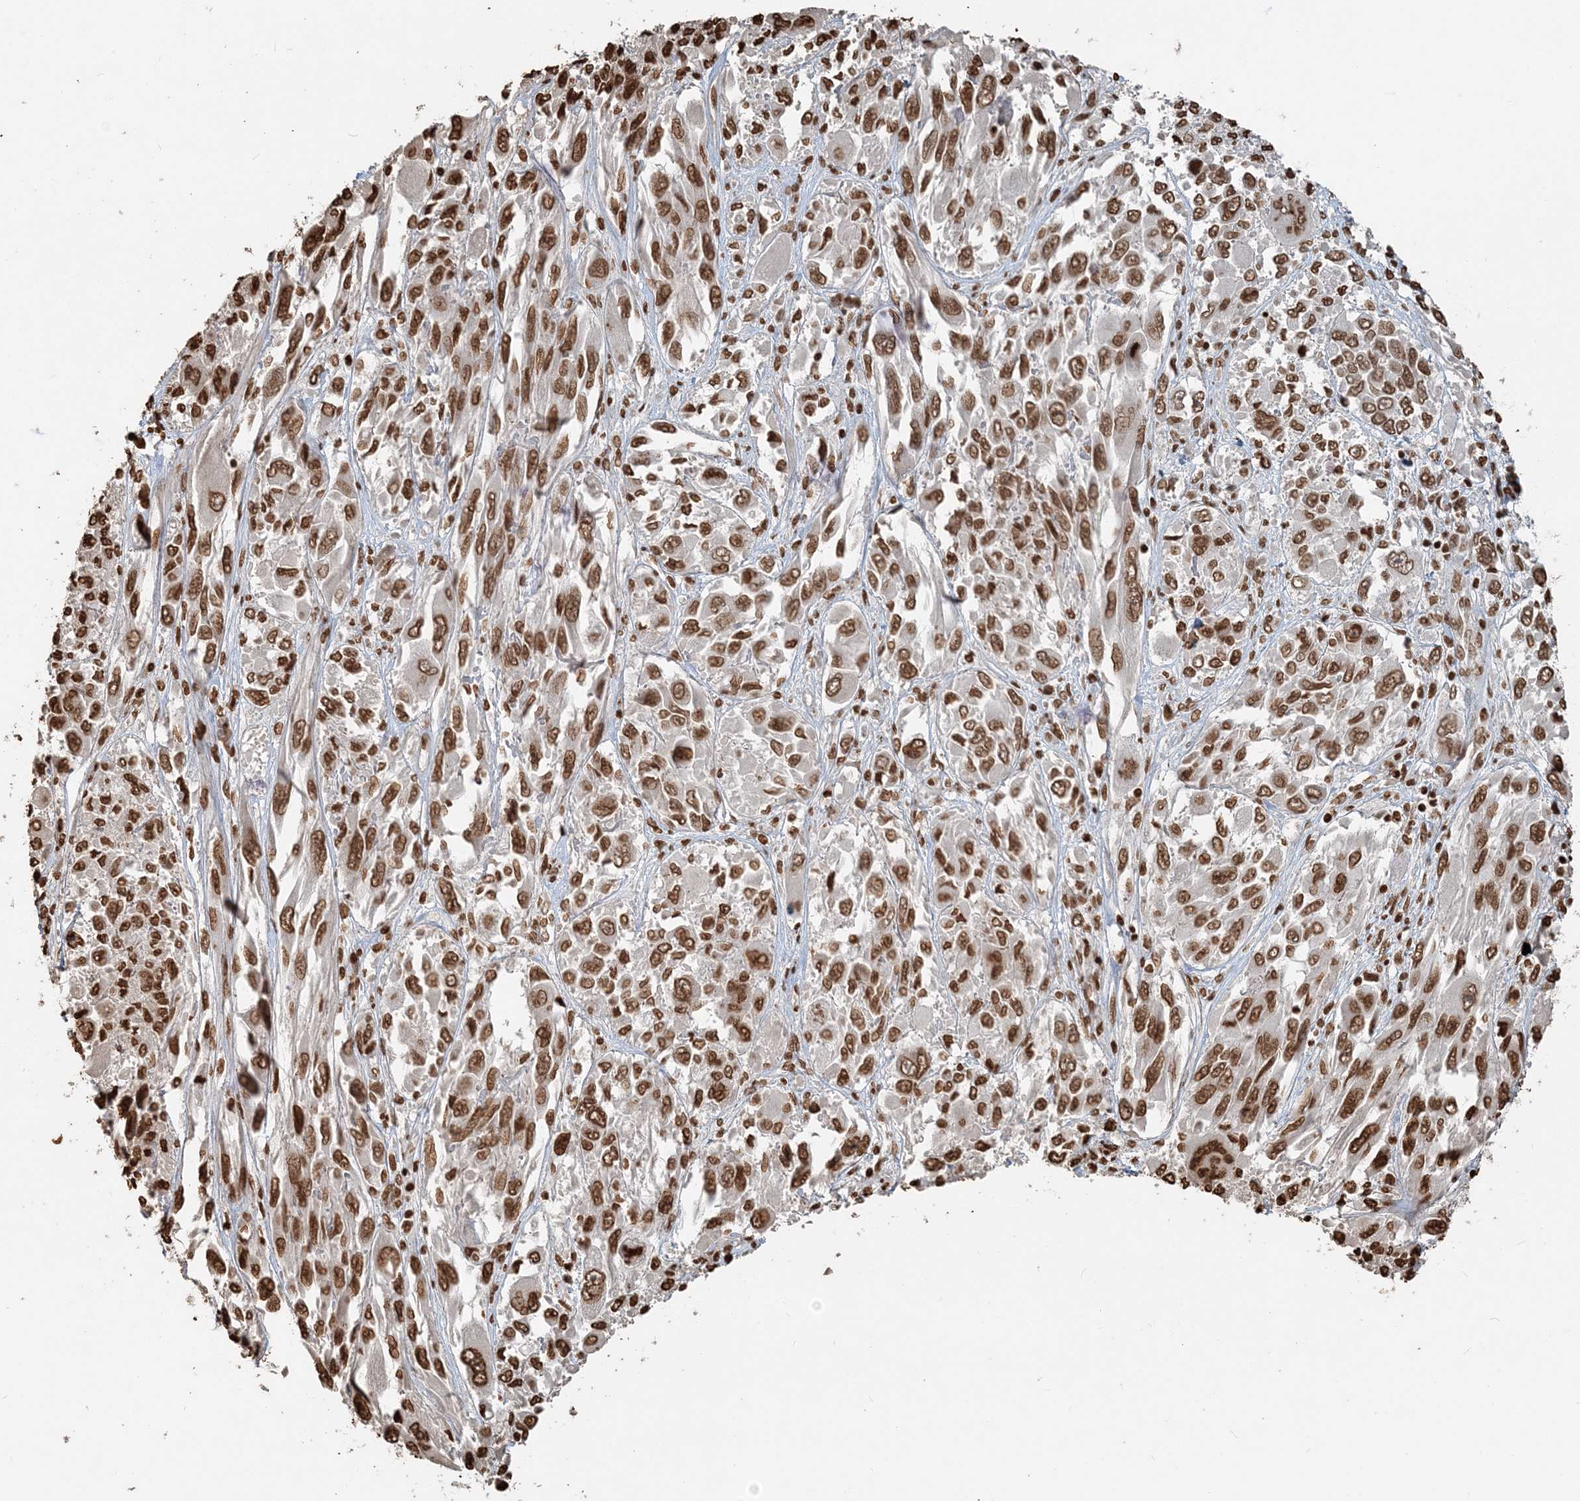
{"staining": {"intensity": "strong", "quantity": ">75%", "location": "nuclear"}, "tissue": "melanoma", "cell_type": "Tumor cells", "image_type": "cancer", "snomed": [{"axis": "morphology", "description": "Malignant melanoma, NOS"}, {"axis": "topography", "description": "Skin"}], "caption": "A high amount of strong nuclear staining is present in approximately >75% of tumor cells in malignant melanoma tissue. (brown staining indicates protein expression, while blue staining denotes nuclei).", "gene": "H3-3B", "patient": {"sex": "female", "age": 91}}